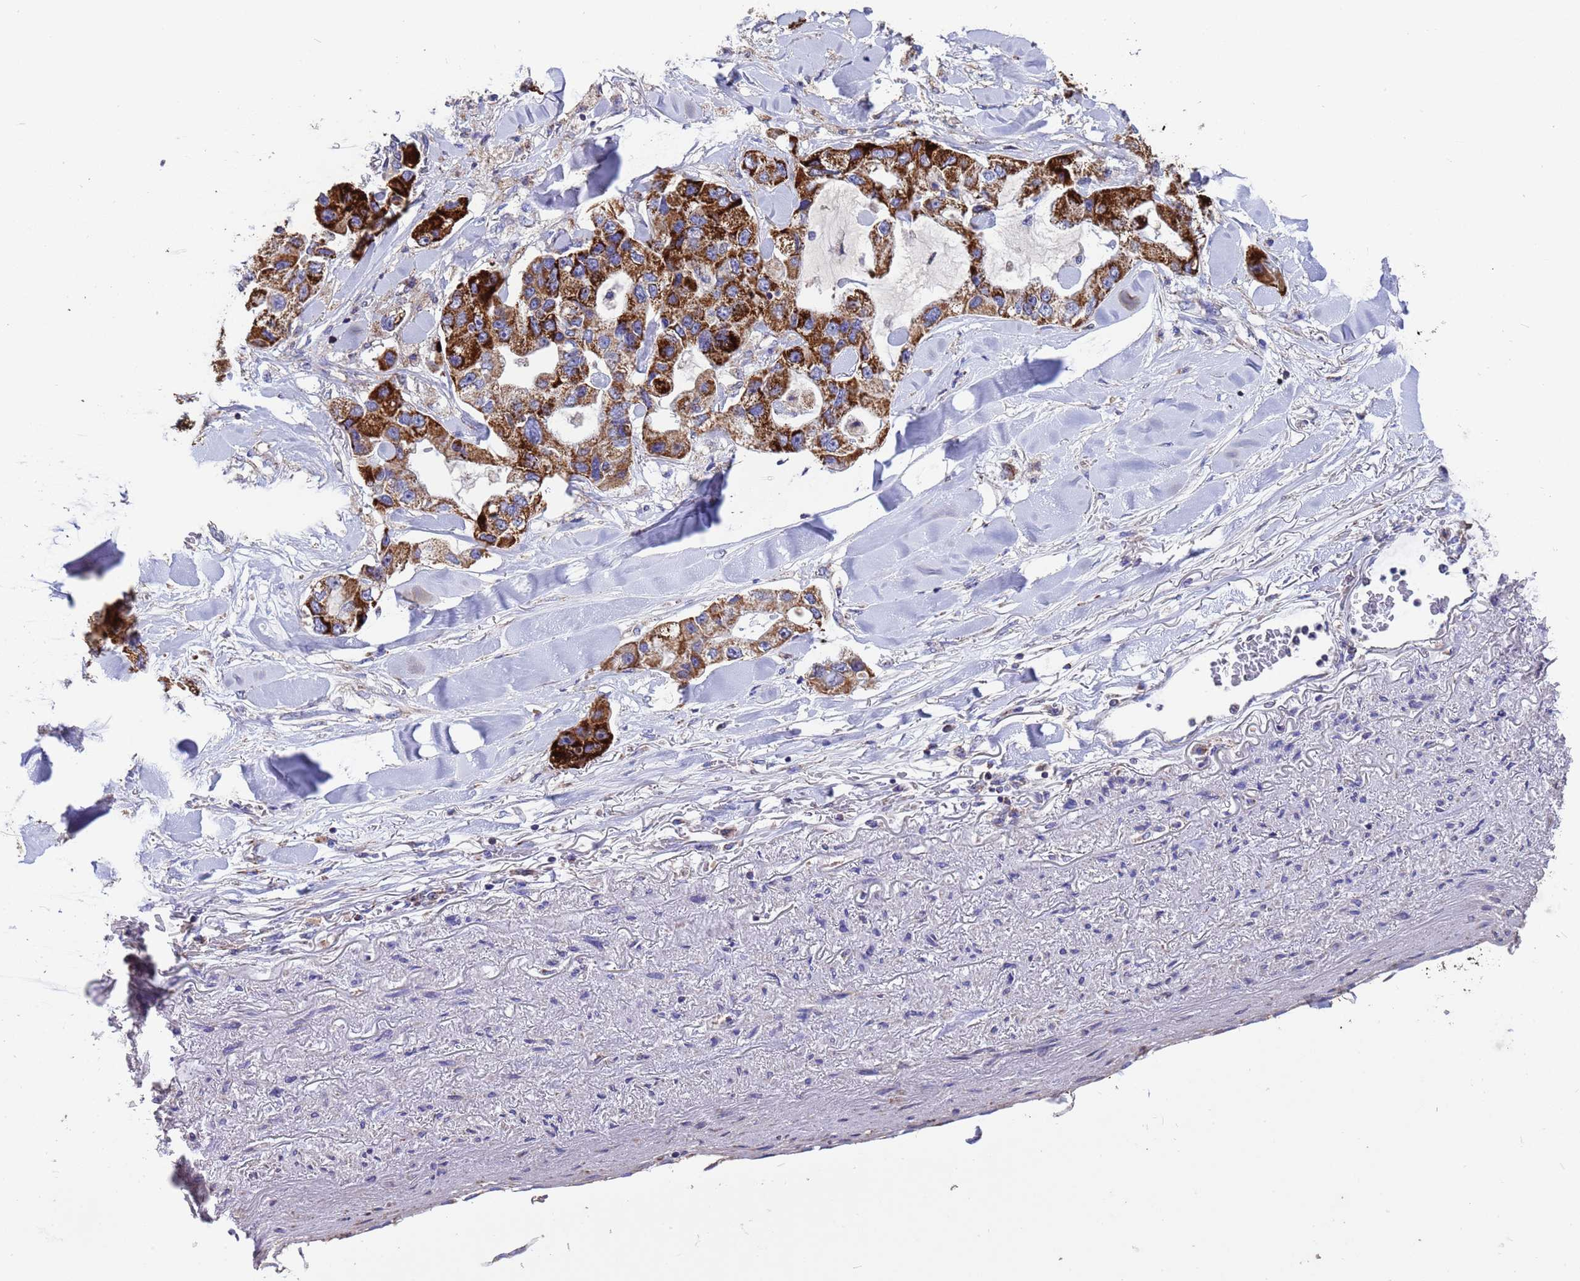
{"staining": {"intensity": "strong", "quantity": ">75%", "location": "cytoplasmic/membranous"}, "tissue": "lung cancer", "cell_type": "Tumor cells", "image_type": "cancer", "snomed": [{"axis": "morphology", "description": "Adenocarcinoma, NOS"}, {"axis": "topography", "description": "Lung"}], "caption": "The immunohistochemical stain shows strong cytoplasmic/membranous staining in tumor cells of lung cancer (adenocarcinoma) tissue. Using DAB (3,3'-diaminobenzidine) (brown) and hematoxylin (blue) stains, captured at high magnification using brightfield microscopy.", "gene": "ZNFX1", "patient": {"sex": "female", "age": 54}}